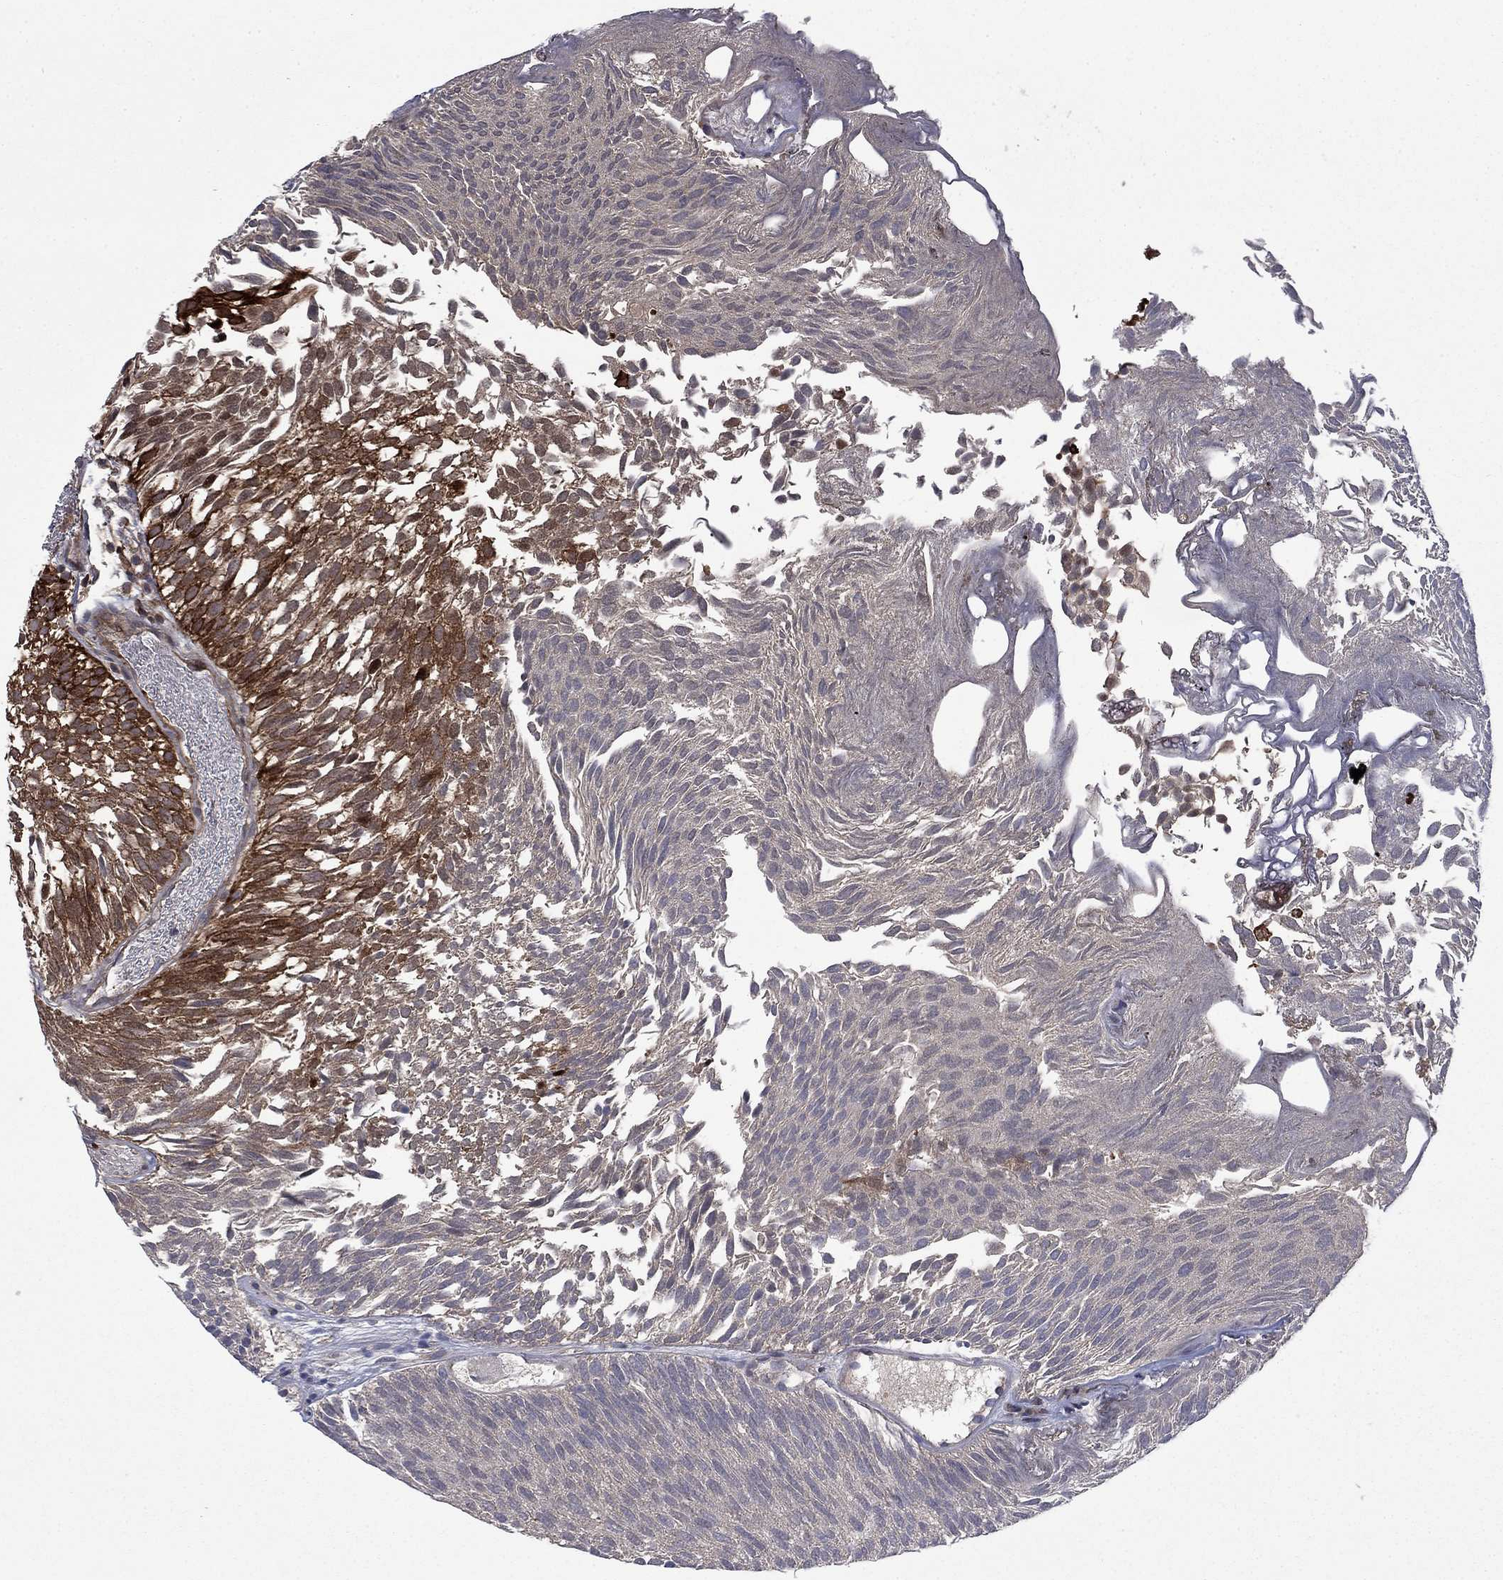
{"staining": {"intensity": "moderate", "quantity": "25%-75%", "location": "cytoplasmic/membranous"}, "tissue": "urothelial cancer", "cell_type": "Tumor cells", "image_type": "cancer", "snomed": [{"axis": "morphology", "description": "Urothelial carcinoma, Low grade"}, {"axis": "topography", "description": "Urinary bladder"}], "caption": "Immunohistochemistry (IHC) image of urothelial cancer stained for a protein (brown), which displays medium levels of moderate cytoplasmic/membranous staining in approximately 25%-75% of tumor cells.", "gene": "HDAC4", "patient": {"sex": "male", "age": 52}}